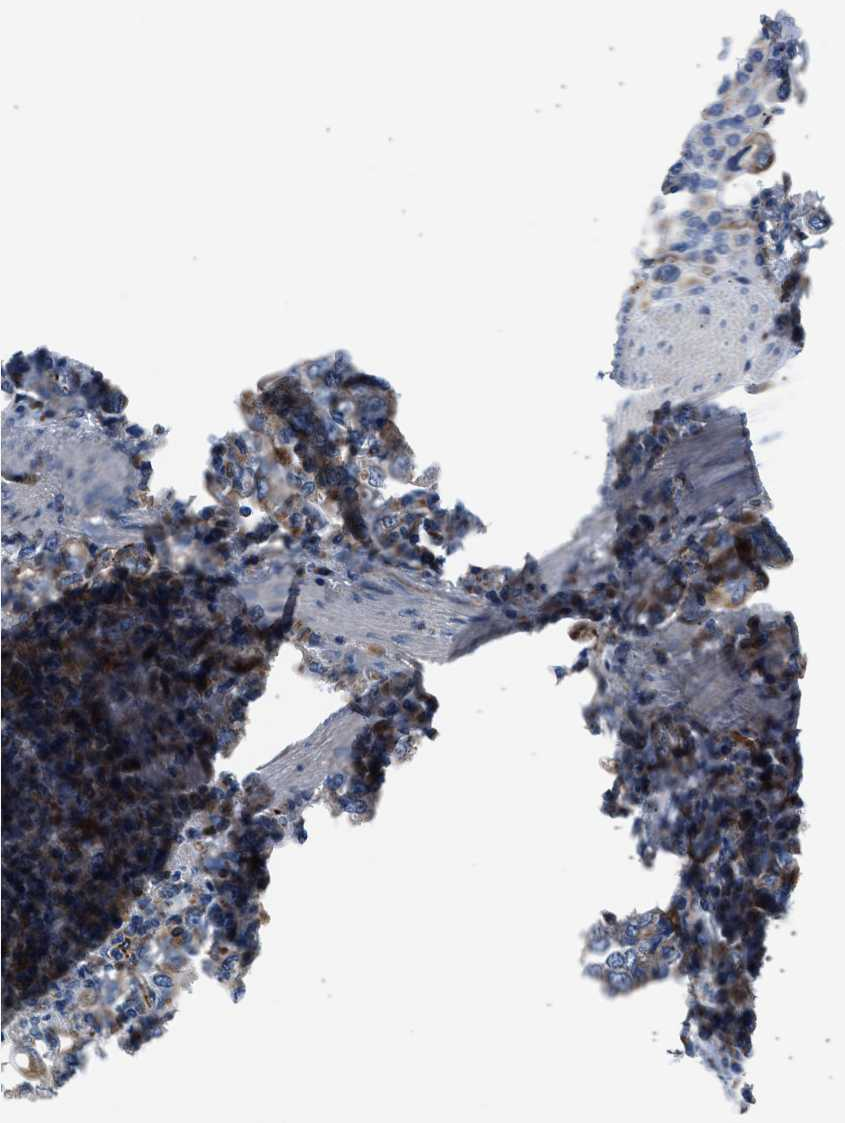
{"staining": {"intensity": "moderate", "quantity": ">75%", "location": "cytoplasmic/membranous"}, "tissue": "stomach cancer", "cell_type": "Tumor cells", "image_type": "cancer", "snomed": [{"axis": "morphology", "description": "Adenocarcinoma, NOS"}, {"axis": "topography", "description": "Stomach, upper"}], "caption": "Protein expression analysis of human stomach cancer reveals moderate cytoplasmic/membranous expression in approximately >75% of tumor cells.", "gene": "ULK4", "patient": {"sex": "male", "age": 62}}